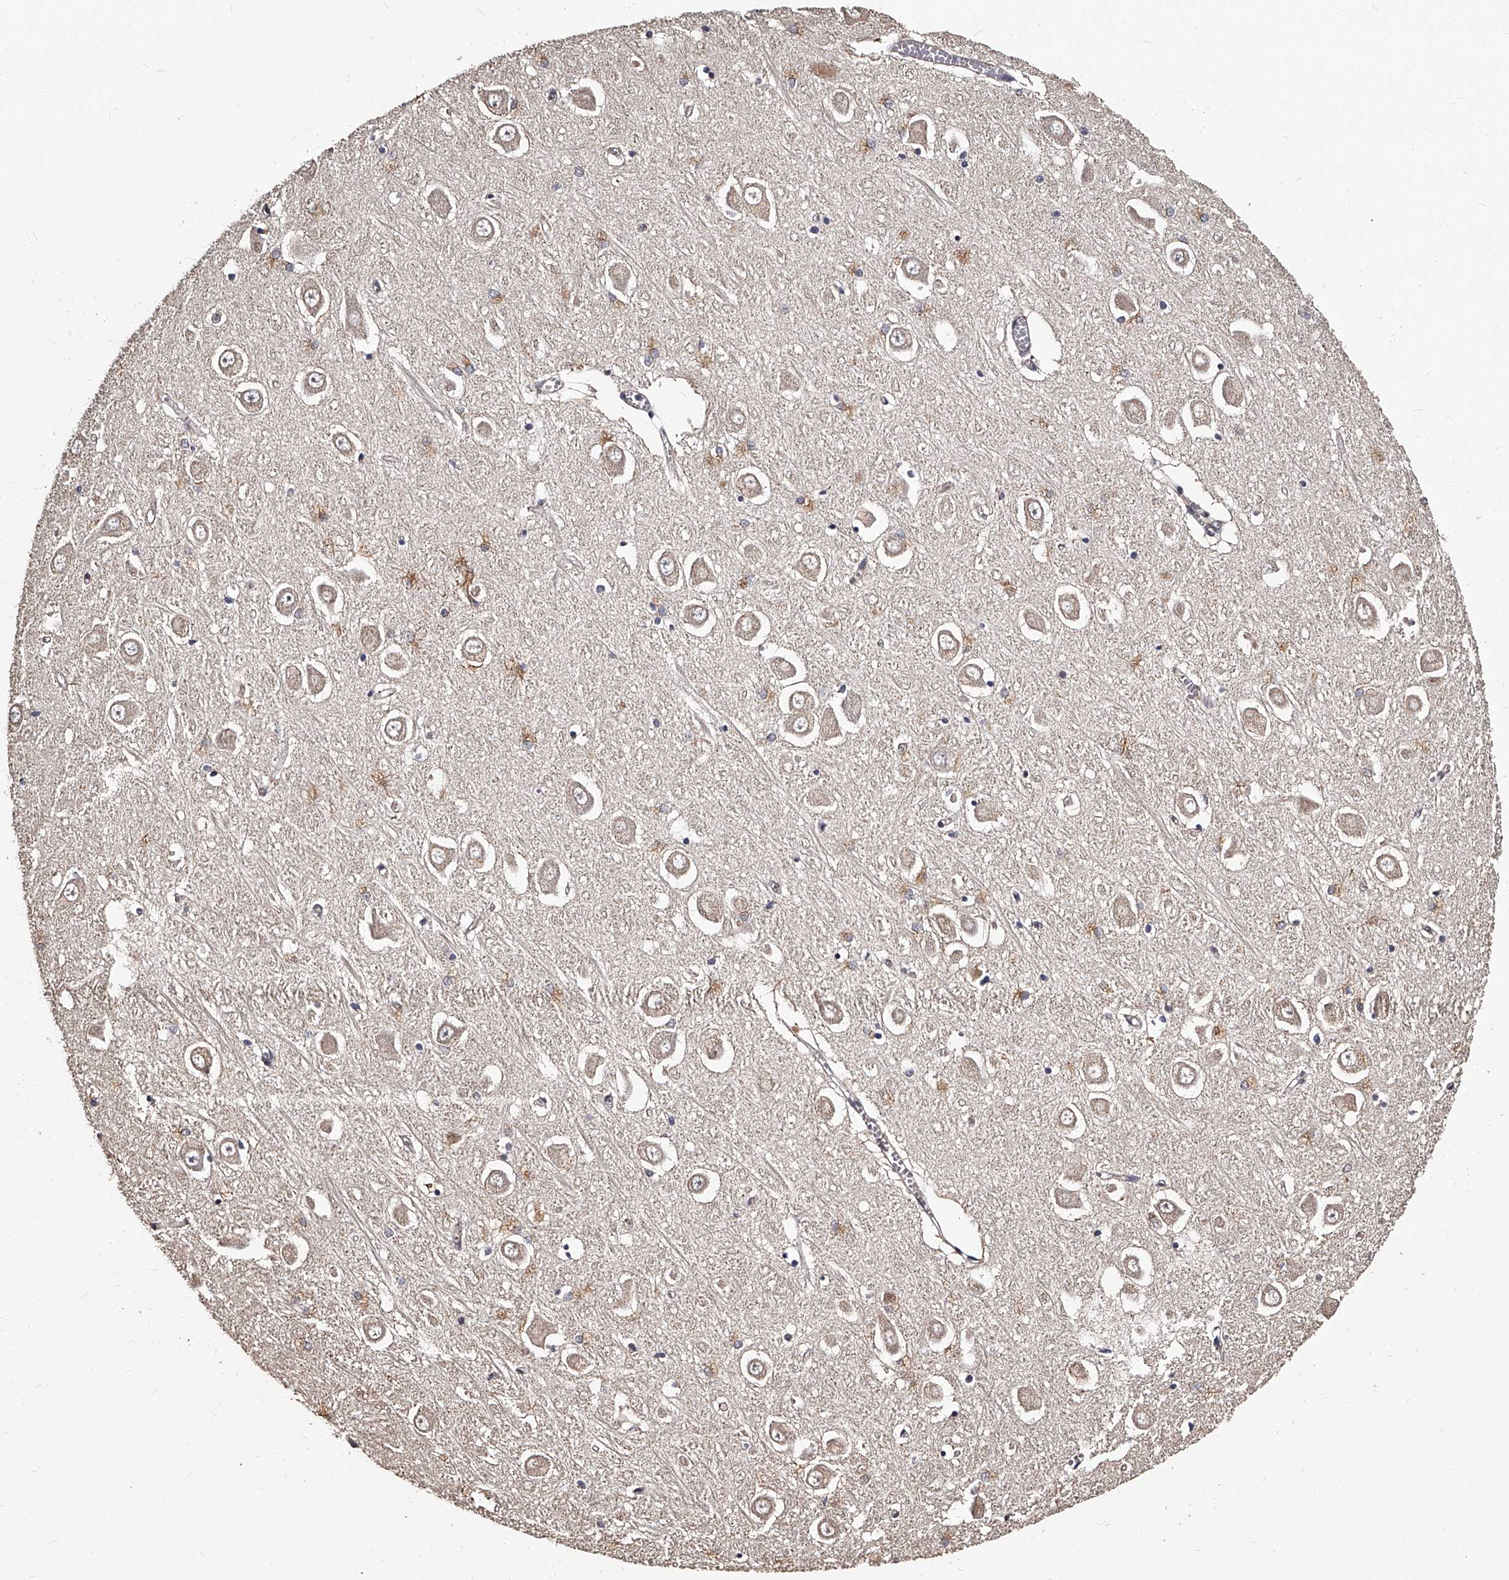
{"staining": {"intensity": "negative", "quantity": "none", "location": "none"}, "tissue": "hippocampus", "cell_type": "Glial cells", "image_type": "normal", "snomed": [{"axis": "morphology", "description": "Normal tissue, NOS"}, {"axis": "topography", "description": "Hippocampus"}], "caption": "An immunohistochemistry (IHC) micrograph of normal hippocampus is shown. There is no staining in glial cells of hippocampus.", "gene": "RSC1A1", "patient": {"sex": "male", "age": 70}}